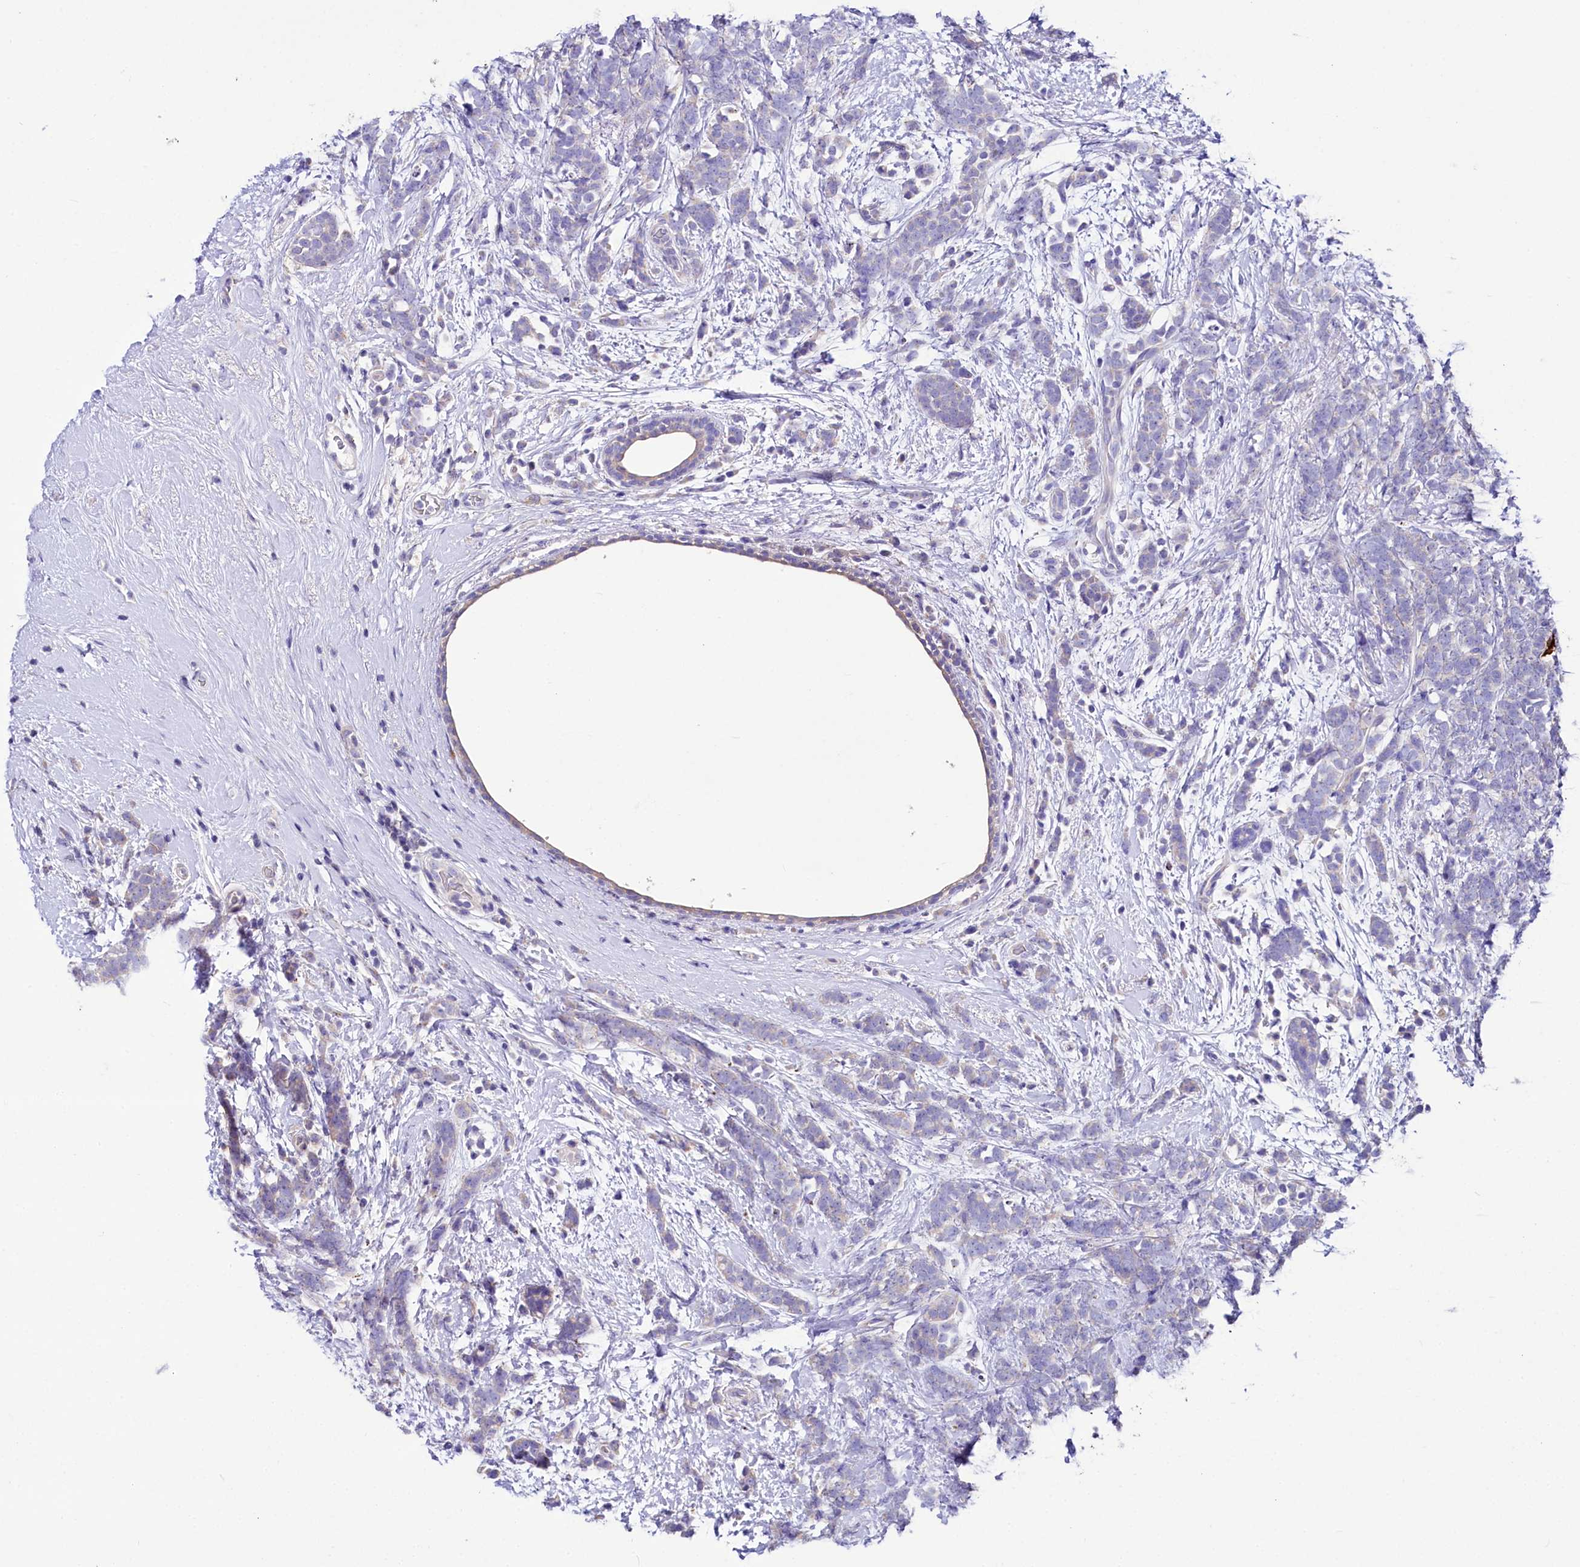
{"staining": {"intensity": "negative", "quantity": "none", "location": "none"}, "tissue": "breast cancer", "cell_type": "Tumor cells", "image_type": "cancer", "snomed": [{"axis": "morphology", "description": "Lobular carcinoma"}, {"axis": "topography", "description": "Breast"}], "caption": "IHC of breast lobular carcinoma reveals no expression in tumor cells.", "gene": "ABHD5", "patient": {"sex": "female", "age": 58}}